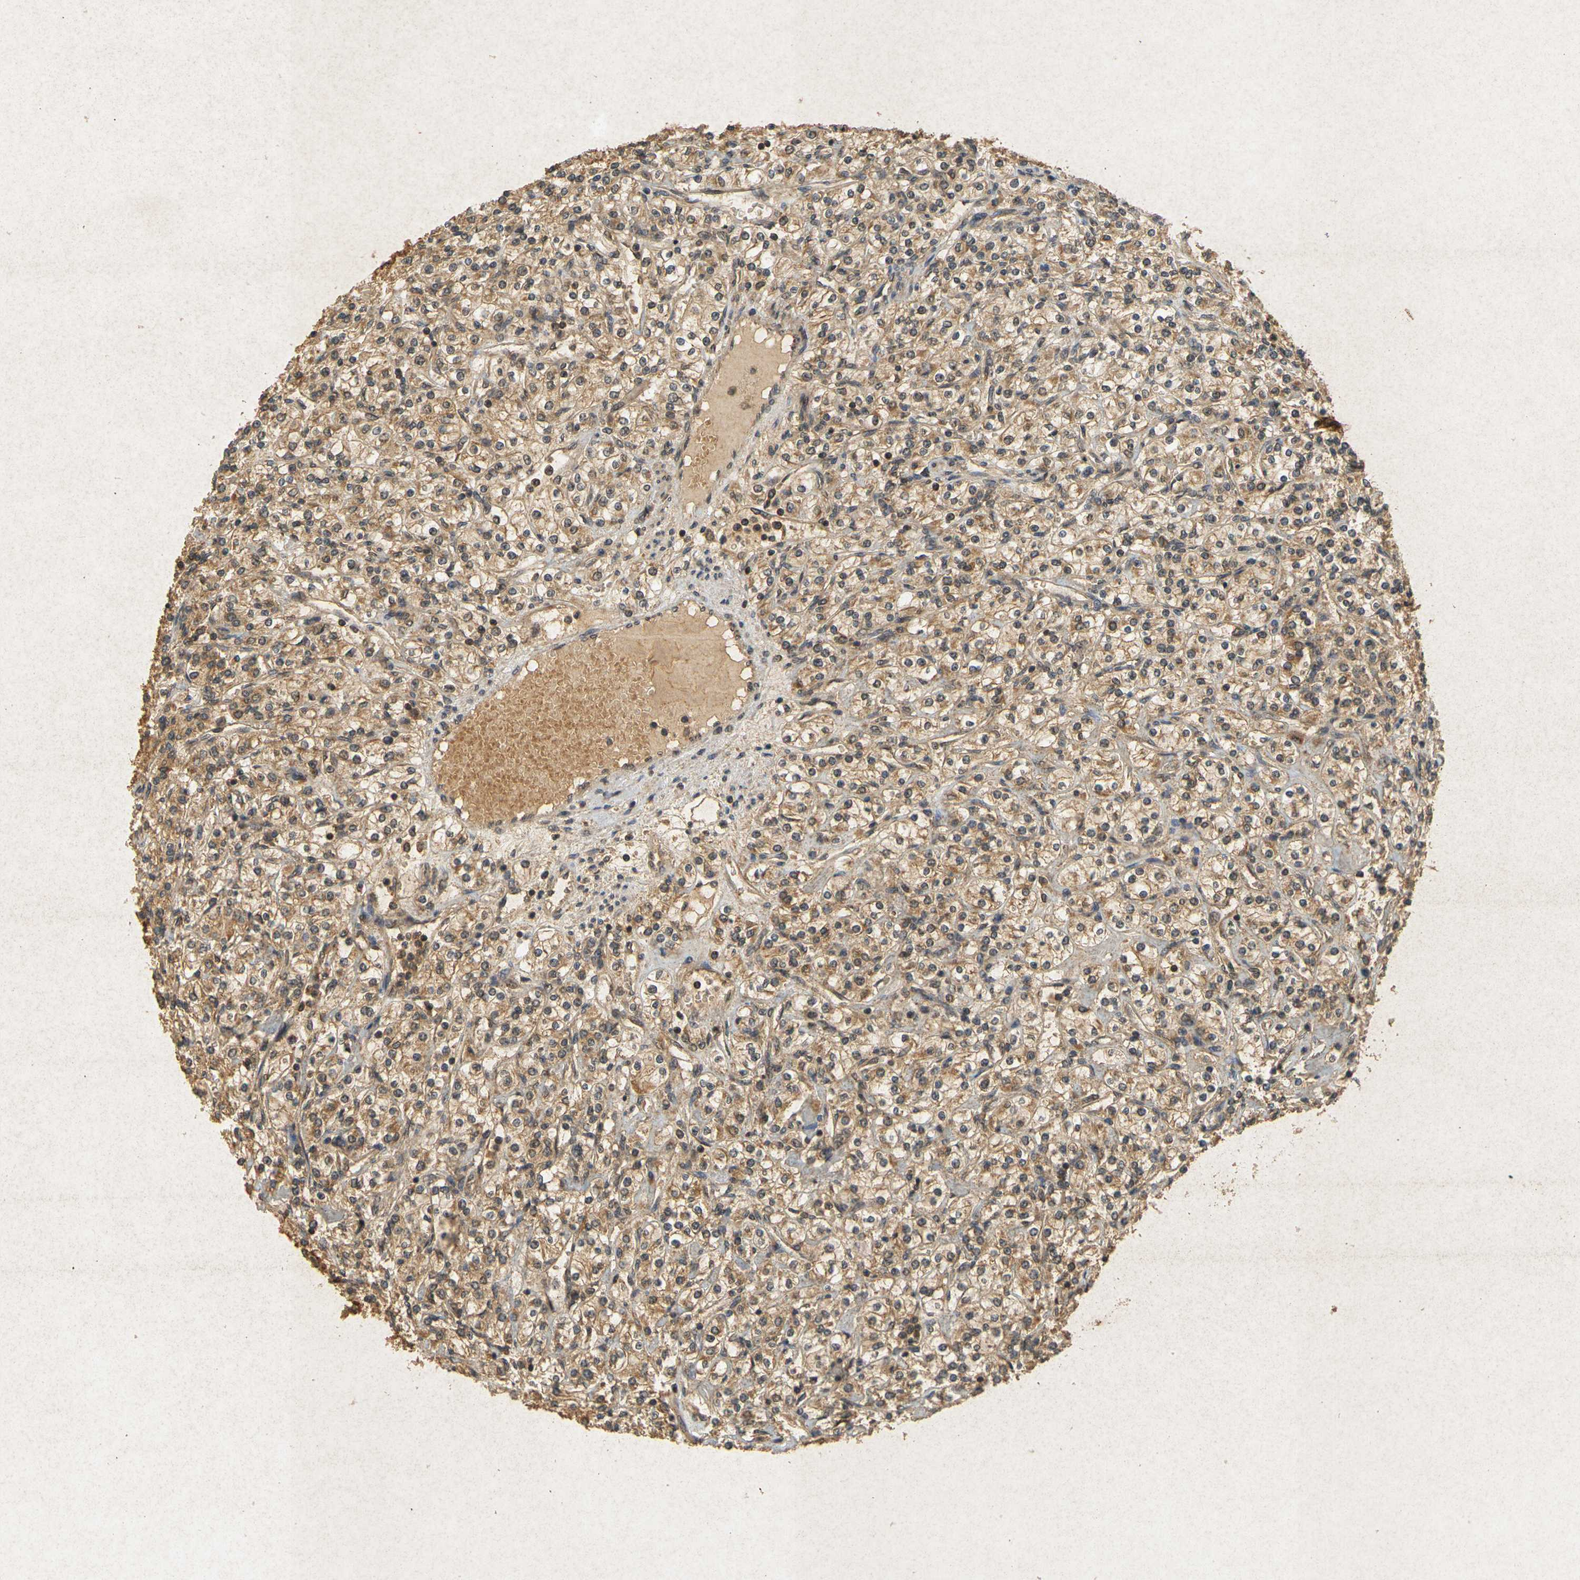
{"staining": {"intensity": "moderate", "quantity": ">75%", "location": "cytoplasmic/membranous"}, "tissue": "renal cancer", "cell_type": "Tumor cells", "image_type": "cancer", "snomed": [{"axis": "morphology", "description": "Adenocarcinoma, NOS"}, {"axis": "topography", "description": "Kidney"}], "caption": "Protein expression analysis of human renal cancer reveals moderate cytoplasmic/membranous staining in about >75% of tumor cells. Using DAB (3,3'-diaminobenzidine) (brown) and hematoxylin (blue) stains, captured at high magnification using brightfield microscopy.", "gene": "ERN1", "patient": {"sex": "male", "age": 77}}